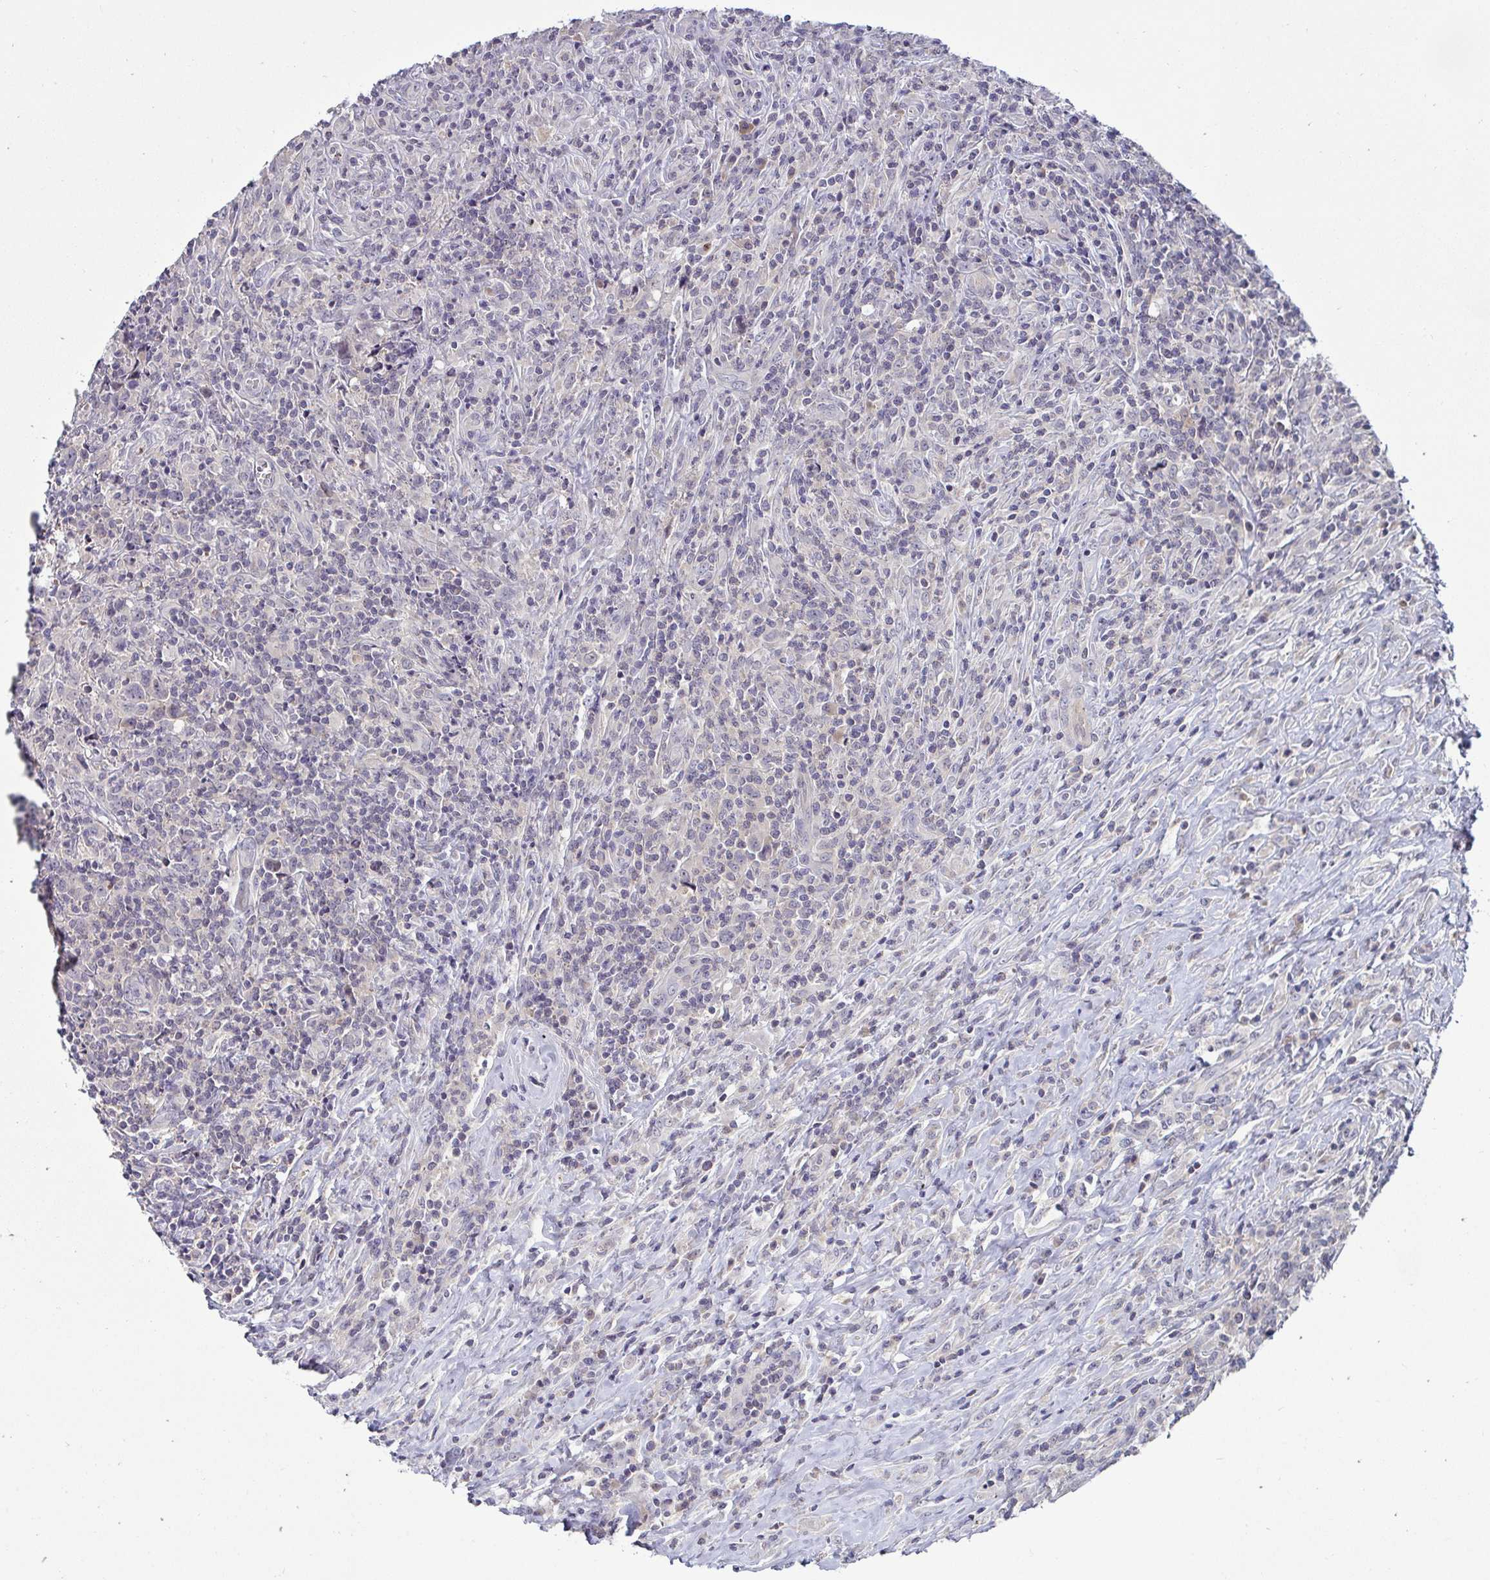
{"staining": {"intensity": "negative", "quantity": "none", "location": "none"}, "tissue": "lymphoma", "cell_type": "Tumor cells", "image_type": "cancer", "snomed": [{"axis": "morphology", "description": "Hodgkin's disease, NOS"}, {"axis": "topography", "description": "Lymph node"}], "caption": "Lymphoma stained for a protein using IHC demonstrates no expression tumor cells.", "gene": "GSTM1", "patient": {"sex": "female", "age": 18}}